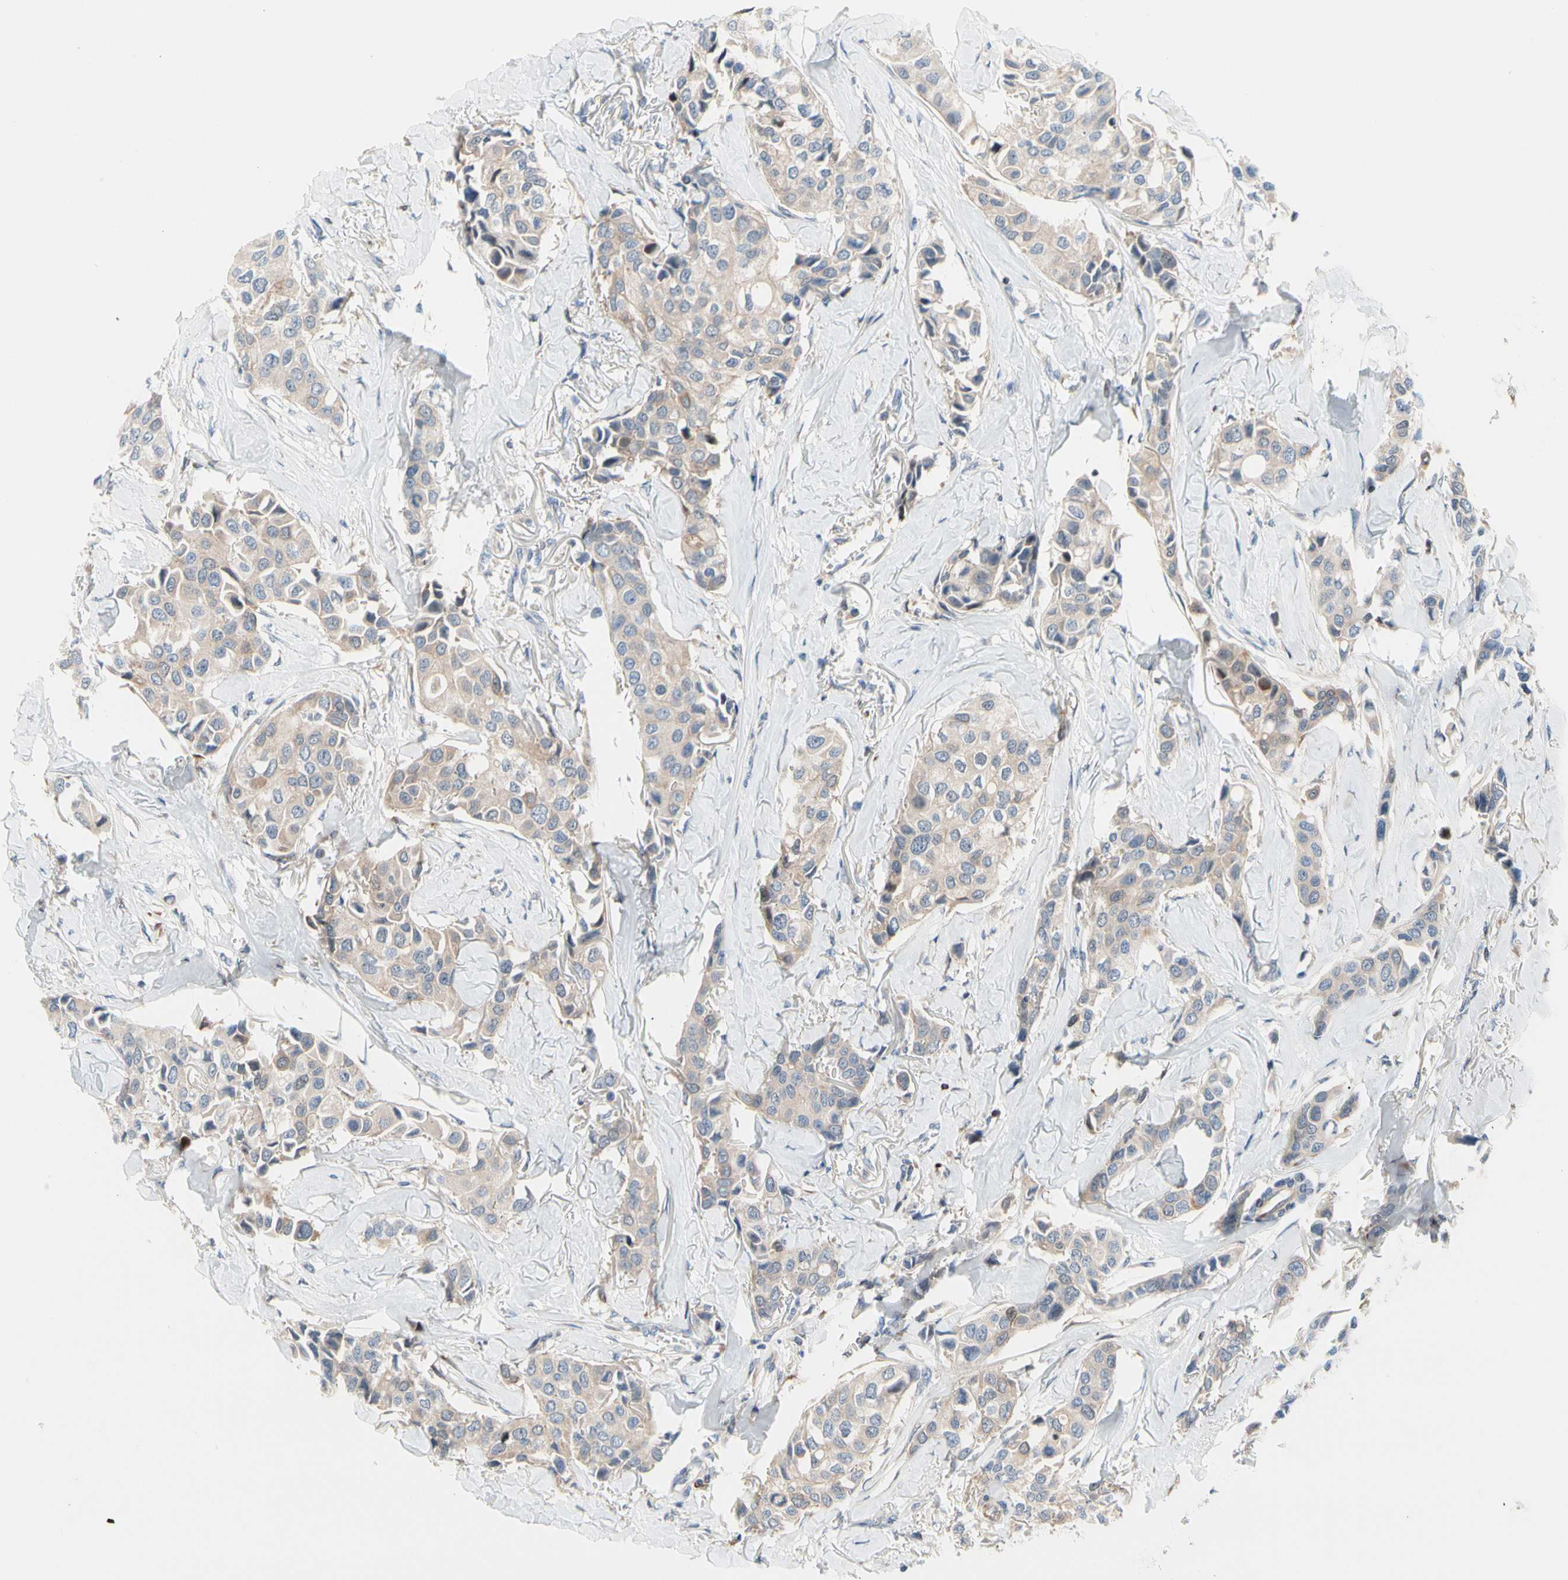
{"staining": {"intensity": "weak", "quantity": ">75%", "location": "cytoplasmic/membranous"}, "tissue": "breast cancer", "cell_type": "Tumor cells", "image_type": "cancer", "snomed": [{"axis": "morphology", "description": "Duct carcinoma"}, {"axis": "topography", "description": "Breast"}], "caption": "Immunohistochemical staining of breast cancer (intraductal carcinoma) reveals low levels of weak cytoplasmic/membranous positivity in about >75% of tumor cells.", "gene": "MAP3K3", "patient": {"sex": "female", "age": 80}}